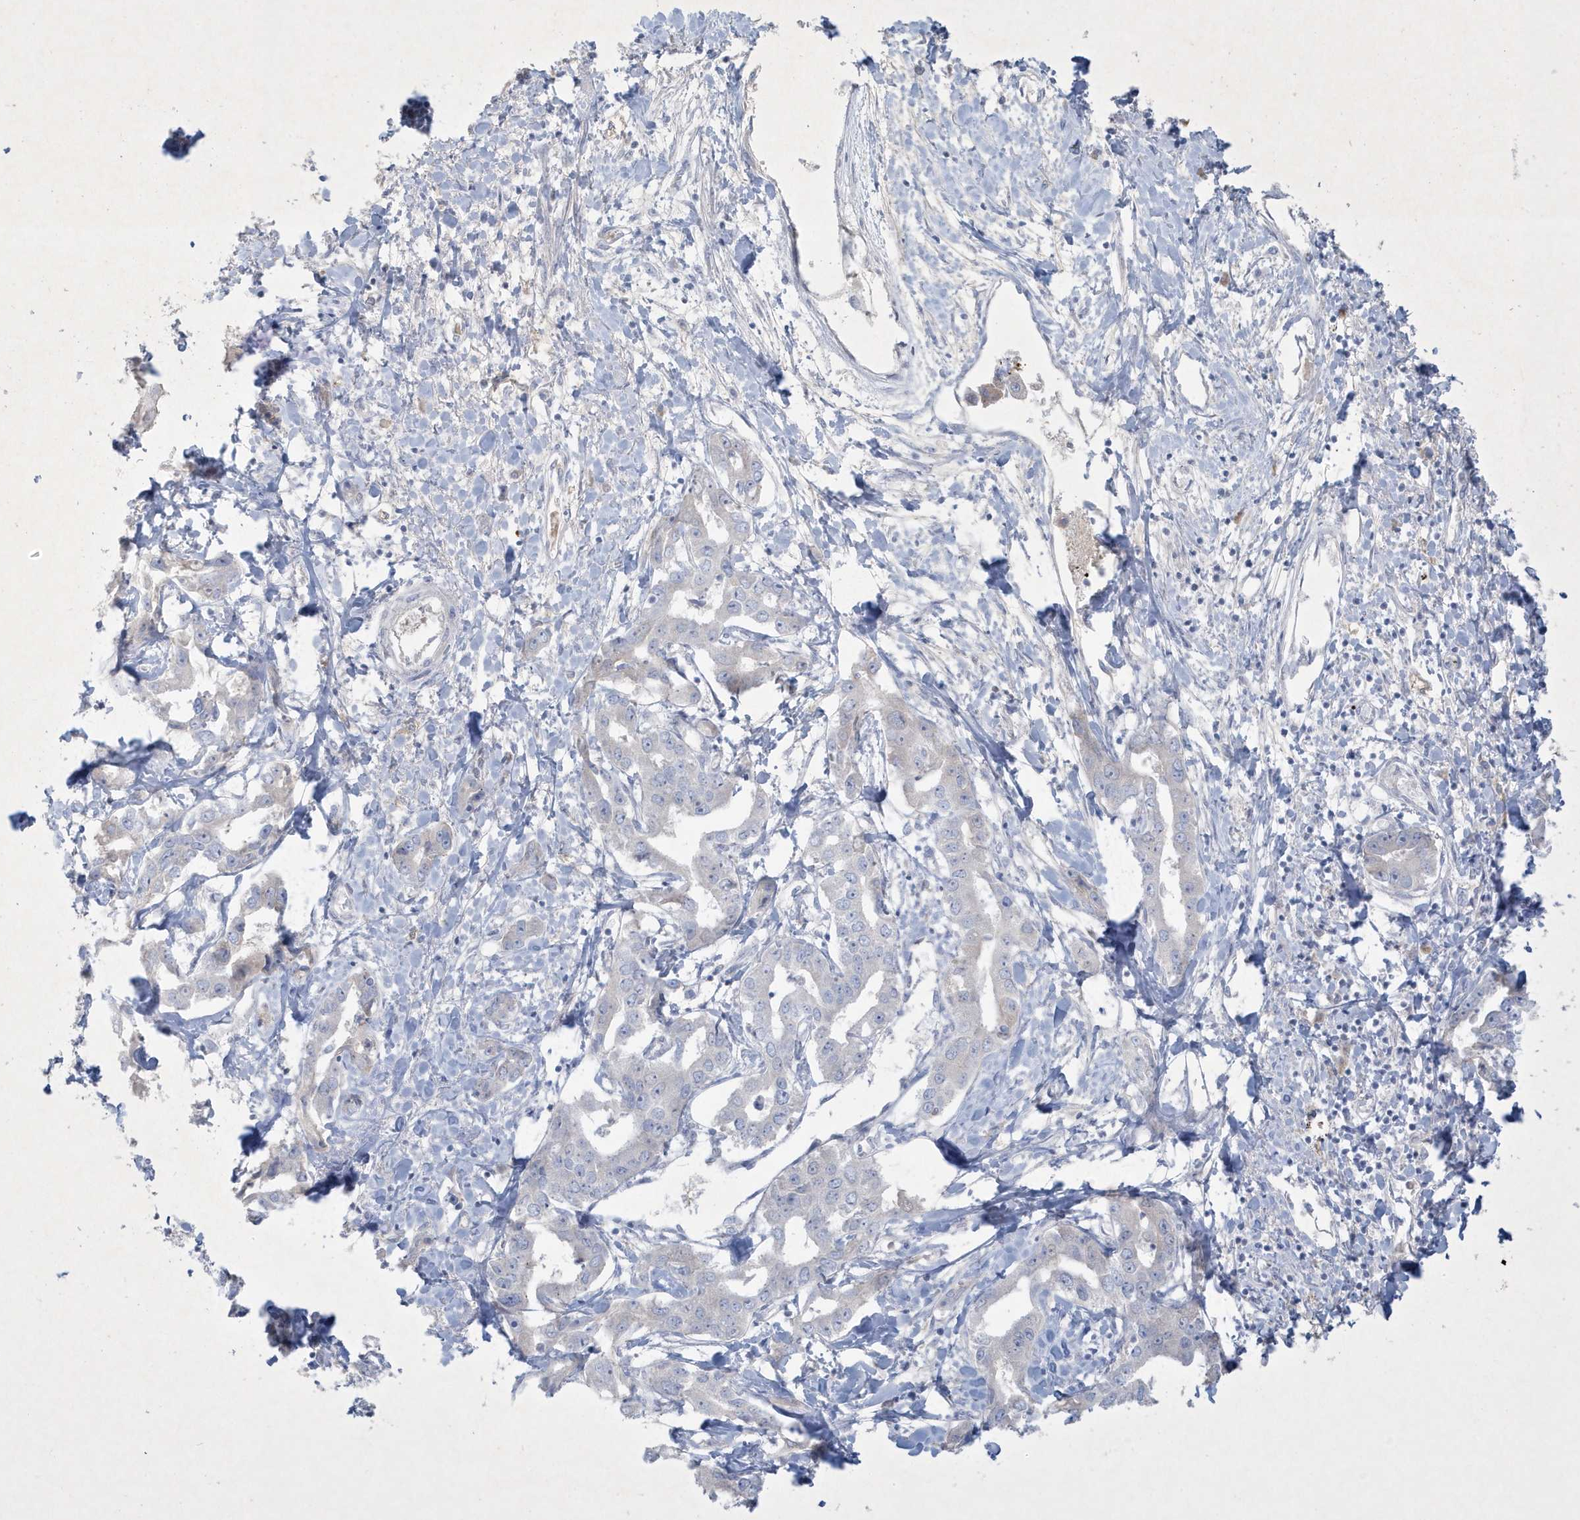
{"staining": {"intensity": "negative", "quantity": "none", "location": "none"}, "tissue": "liver cancer", "cell_type": "Tumor cells", "image_type": "cancer", "snomed": [{"axis": "morphology", "description": "Cholangiocarcinoma"}, {"axis": "topography", "description": "Liver"}], "caption": "High power microscopy histopathology image of an IHC photomicrograph of cholangiocarcinoma (liver), revealing no significant expression in tumor cells. (Brightfield microscopy of DAB (3,3'-diaminobenzidine) IHC at high magnification).", "gene": "CCDC24", "patient": {"sex": "male", "age": 59}}